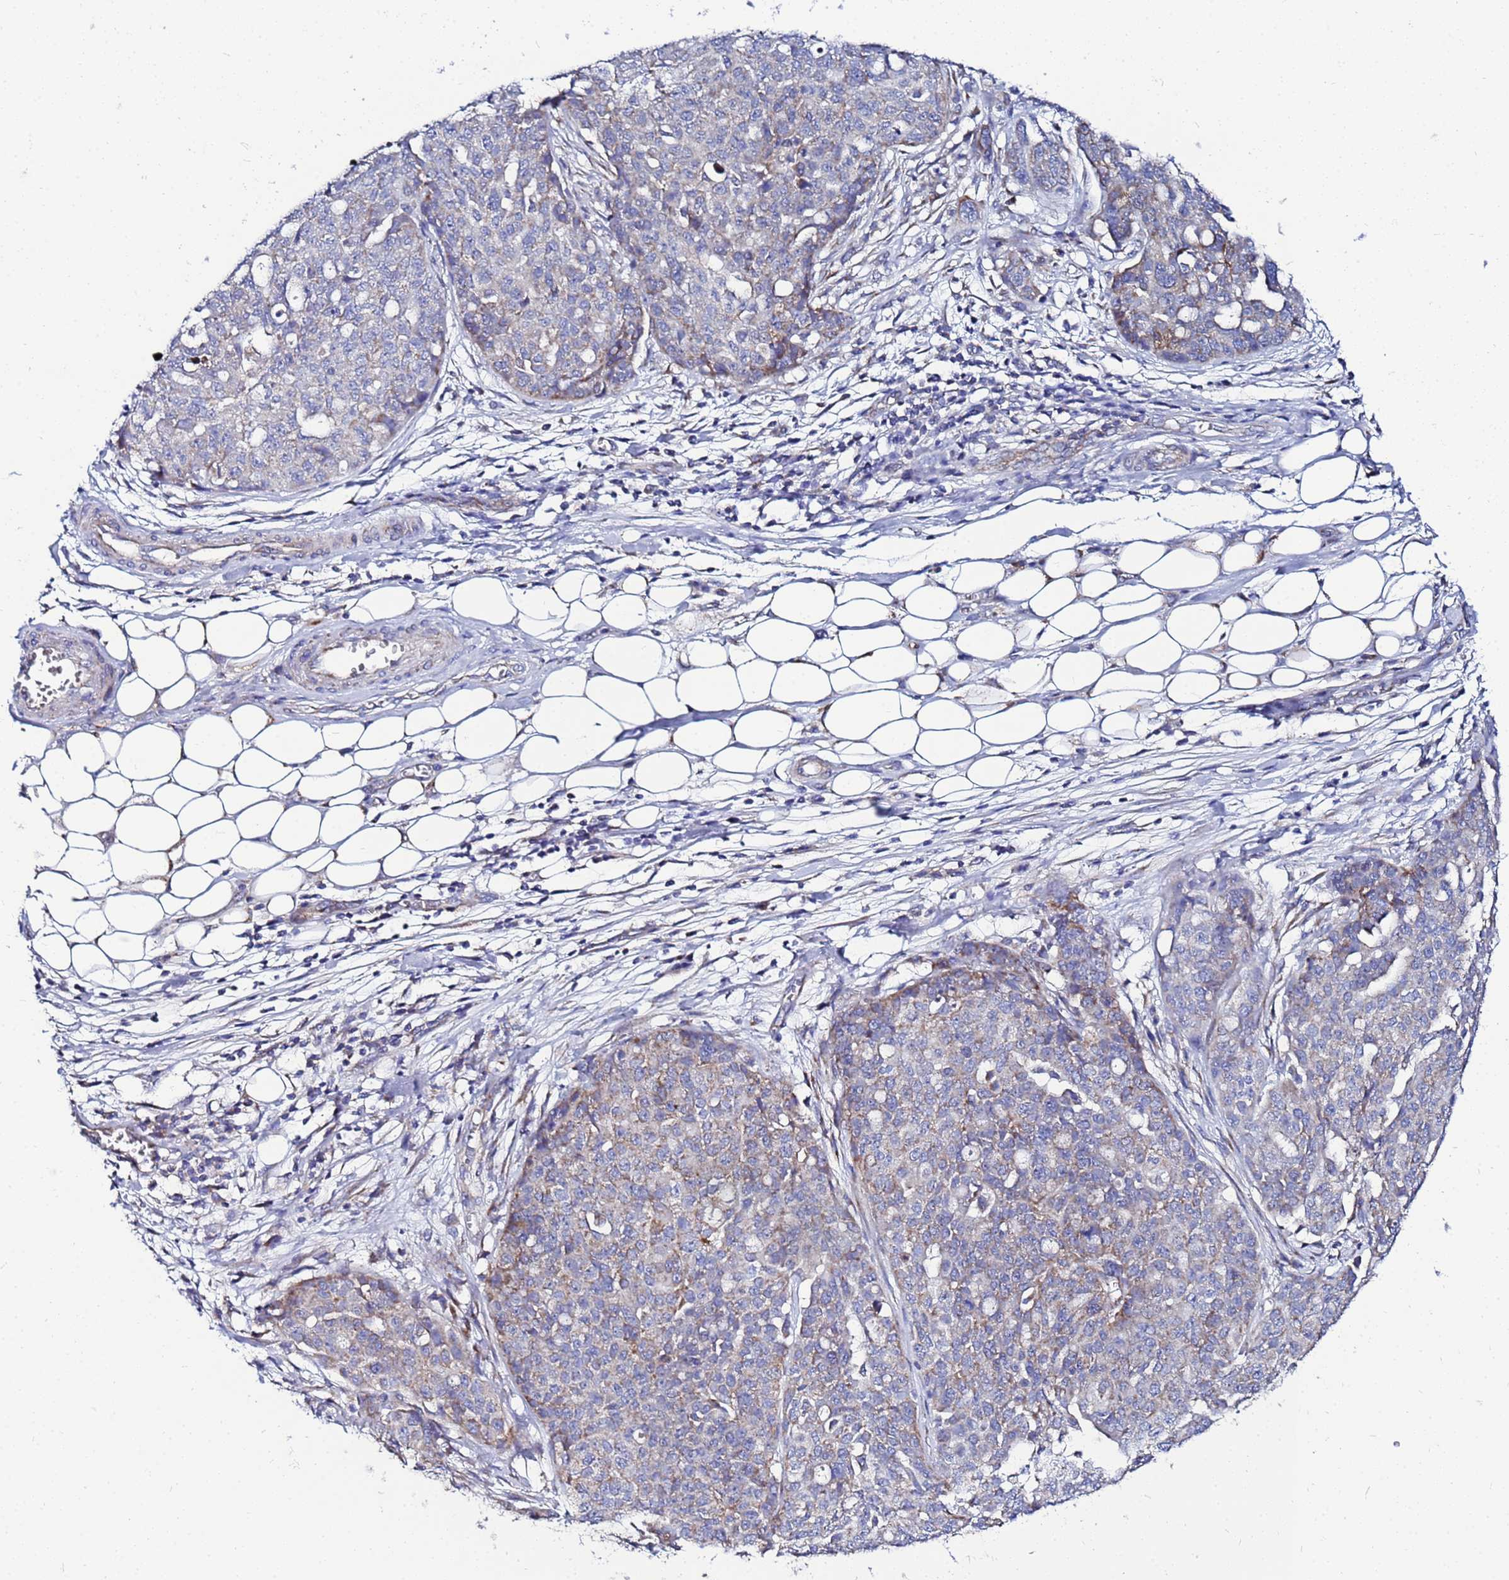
{"staining": {"intensity": "weak", "quantity": "<25%", "location": "cytoplasmic/membranous"}, "tissue": "ovarian cancer", "cell_type": "Tumor cells", "image_type": "cancer", "snomed": [{"axis": "morphology", "description": "Cystadenocarcinoma, serous, NOS"}, {"axis": "topography", "description": "Soft tissue"}, {"axis": "topography", "description": "Ovary"}], "caption": "This is an immunohistochemistry histopathology image of human ovarian cancer (serous cystadenocarcinoma). There is no expression in tumor cells.", "gene": "FAHD2A", "patient": {"sex": "female", "age": 57}}